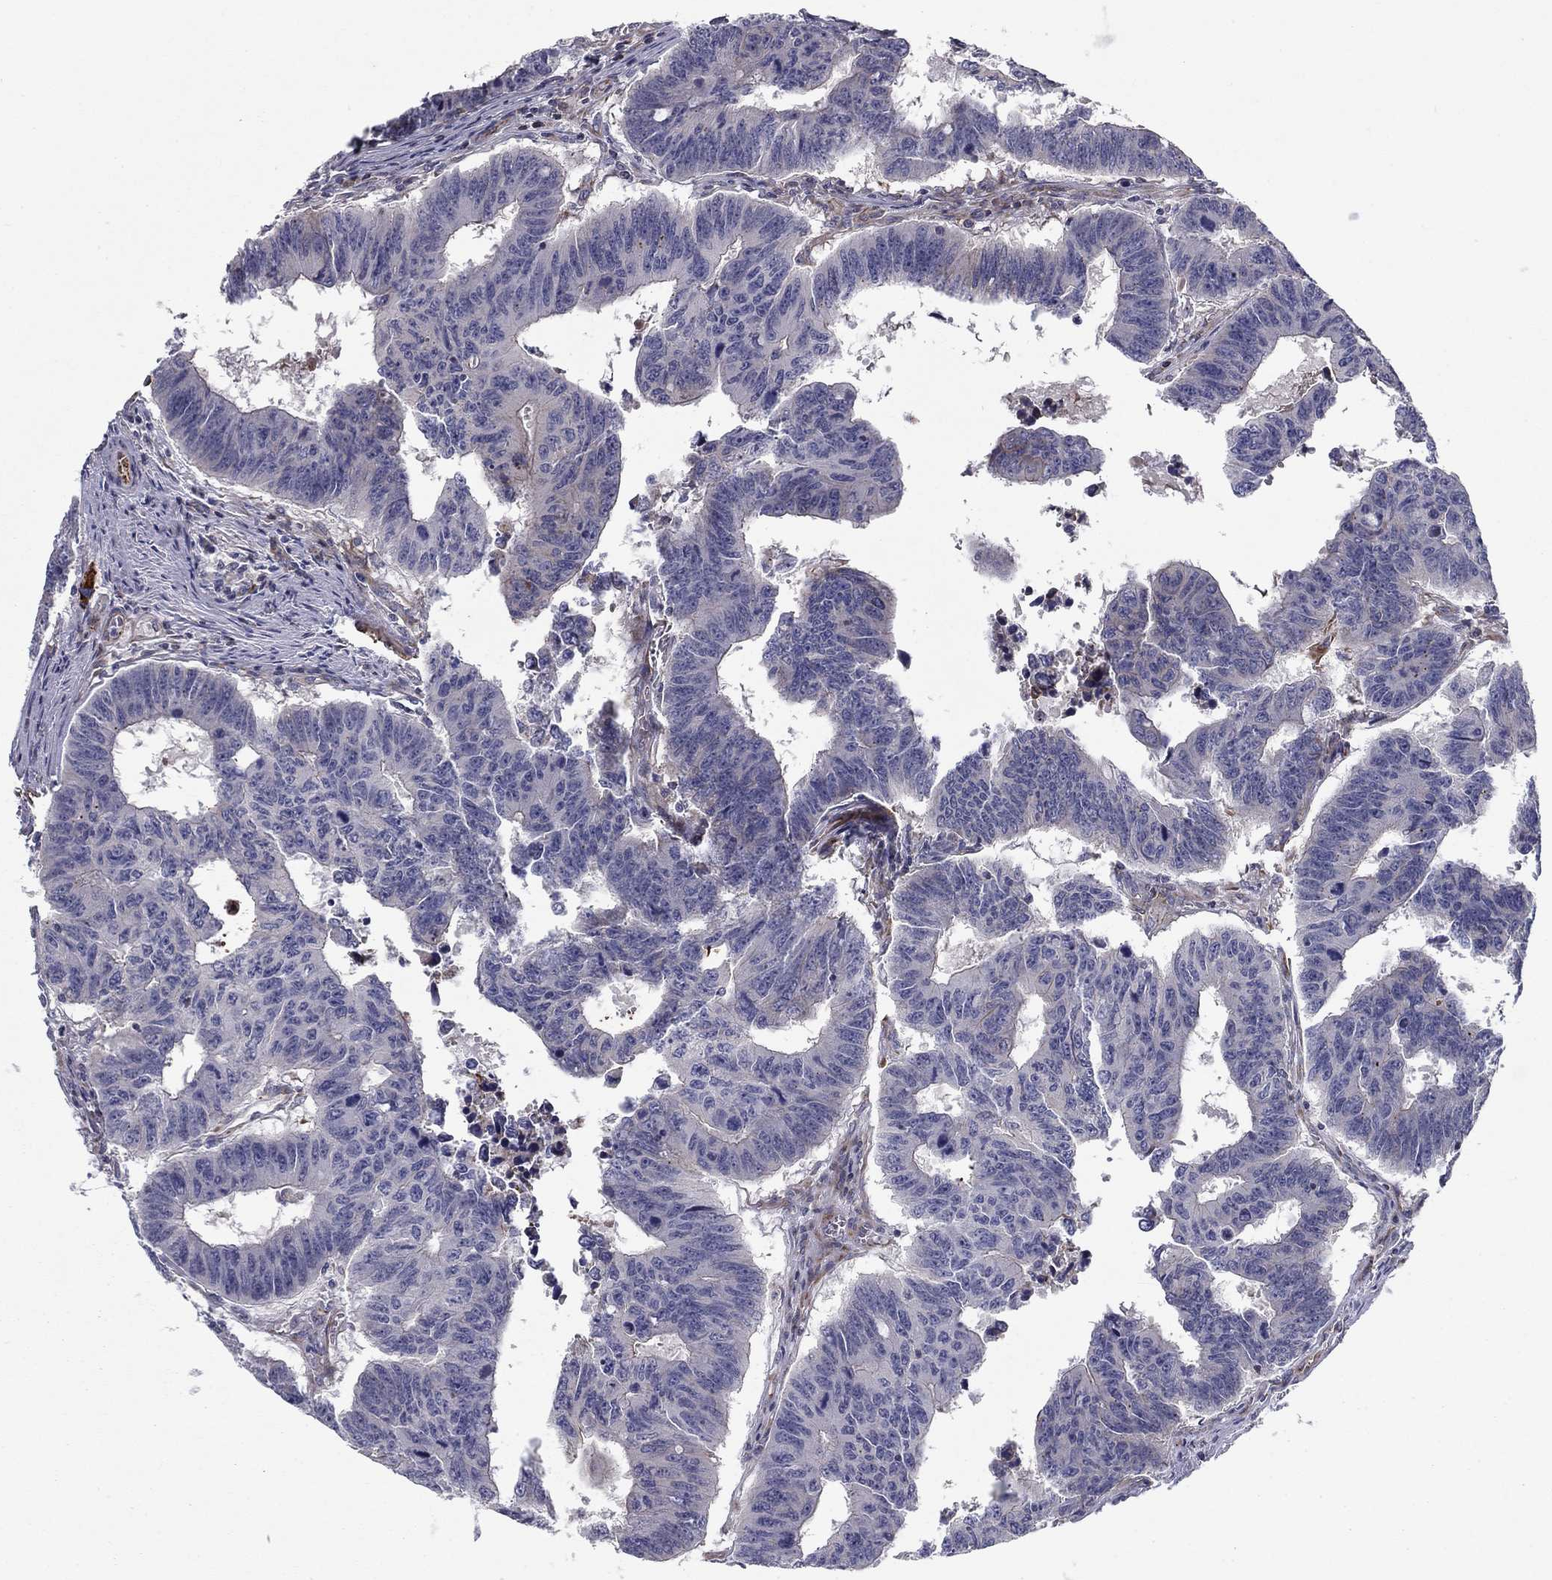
{"staining": {"intensity": "negative", "quantity": "none", "location": "none"}, "tissue": "colorectal cancer", "cell_type": "Tumor cells", "image_type": "cancer", "snomed": [{"axis": "morphology", "description": "Adenocarcinoma, NOS"}, {"axis": "topography", "description": "Appendix"}, {"axis": "topography", "description": "Colon"}, {"axis": "topography", "description": "Cecum"}, {"axis": "topography", "description": "Colon asc"}], "caption": "High magnification brightfield microscopy of colorectal adenocarcinoma stained with DAB (3,3'-diaminobenzidine) (brown) and counterstained with hematoxylin (blue): tumor cells show no significant staining.", "gene": "CLSTN1", "patient": {"sex": "female", "age": 85}}